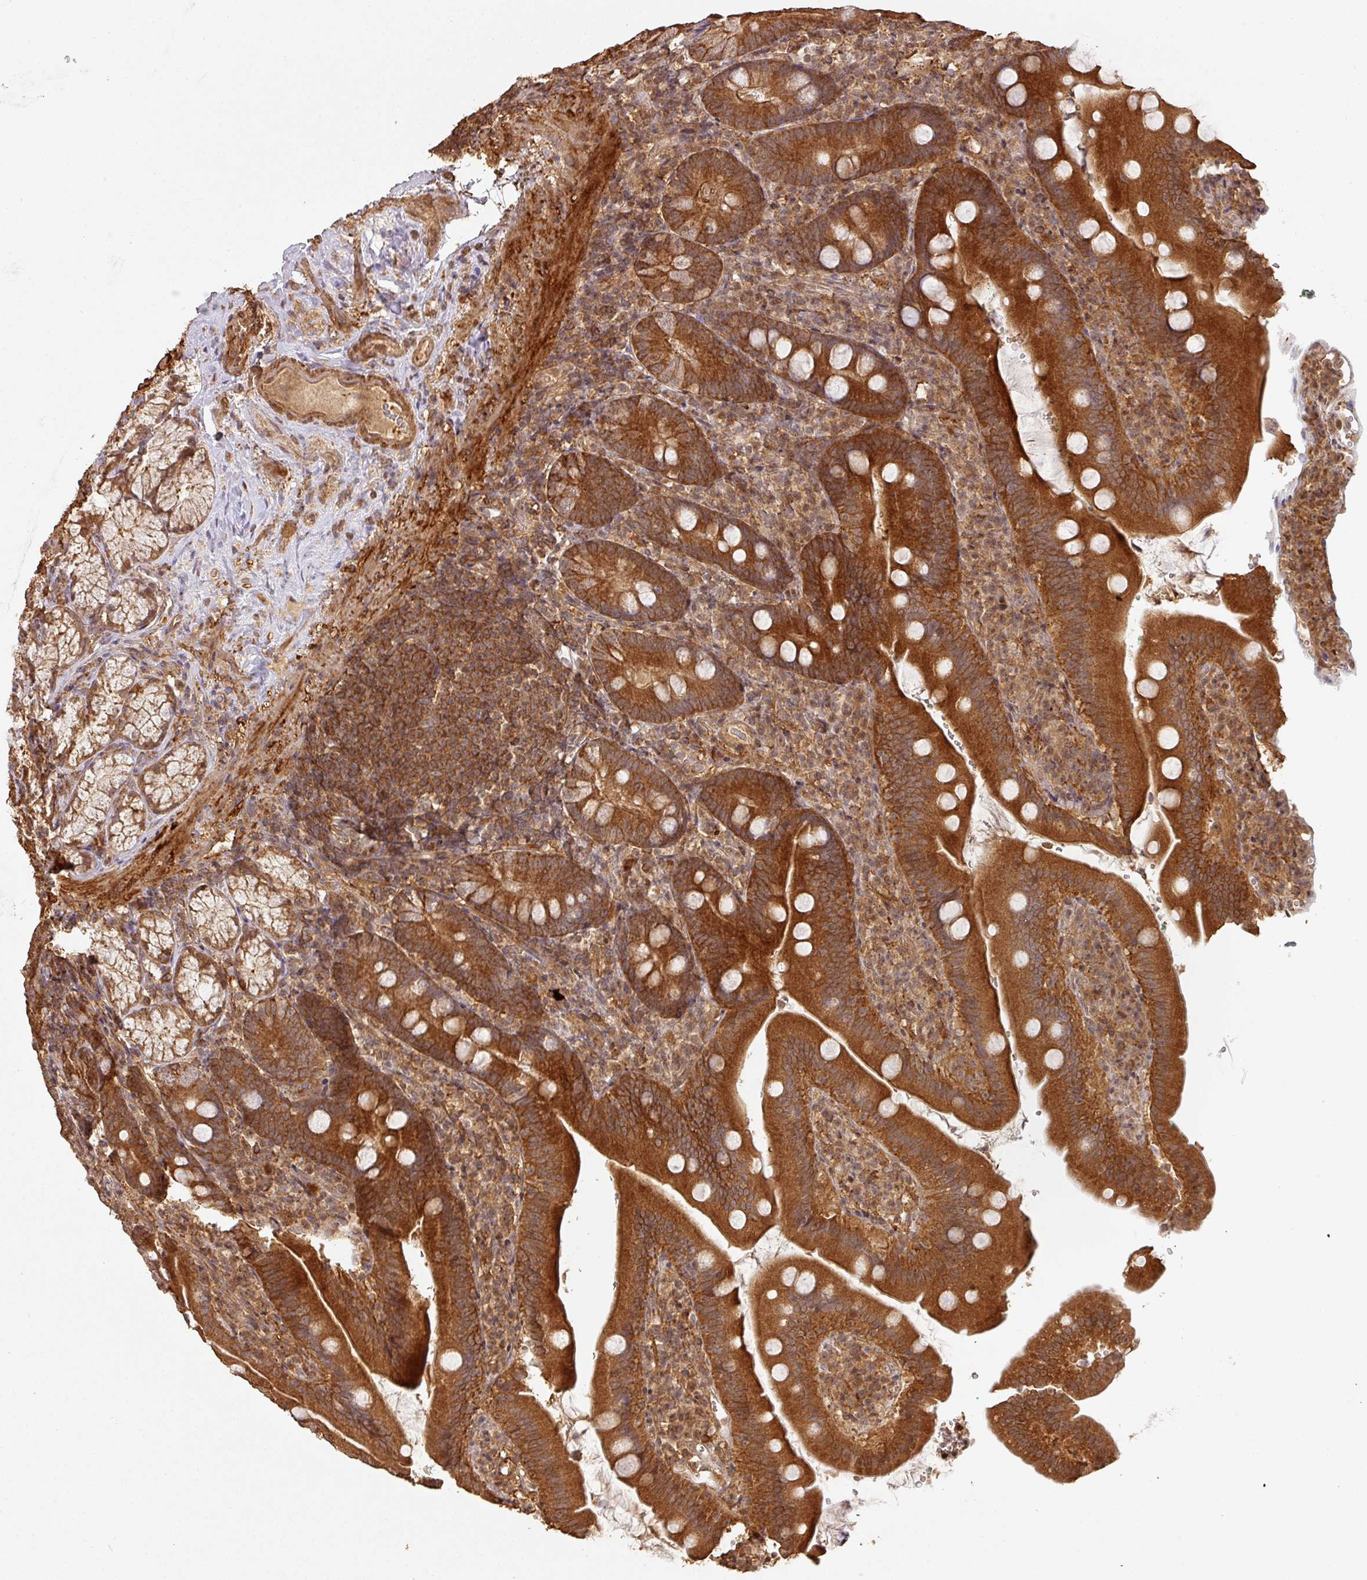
{"staining": {"intensity": "strong", "quantity": ">75%", "location": "cytoplasmic/membranous"}, "tissue": "duodenum", "cell_type": "Glandular cells", "image_type": "normal", "snomed": [{"axis": "morphology", "description": "Normal tissue, NOS"}, {"axis": "topography", "description": "Duodenum"}], "caption": "Duodenum stained with DAB (3,3'-diaminobenzidine) IHC shows high levels of strong cytoplasmic/membranous positivity in approximately >75% of glandular cells. (IHC, brightfield microscopy, high magnification).", "gene": "ZNF322", "patient": {"sex": "female", "age": 67}}